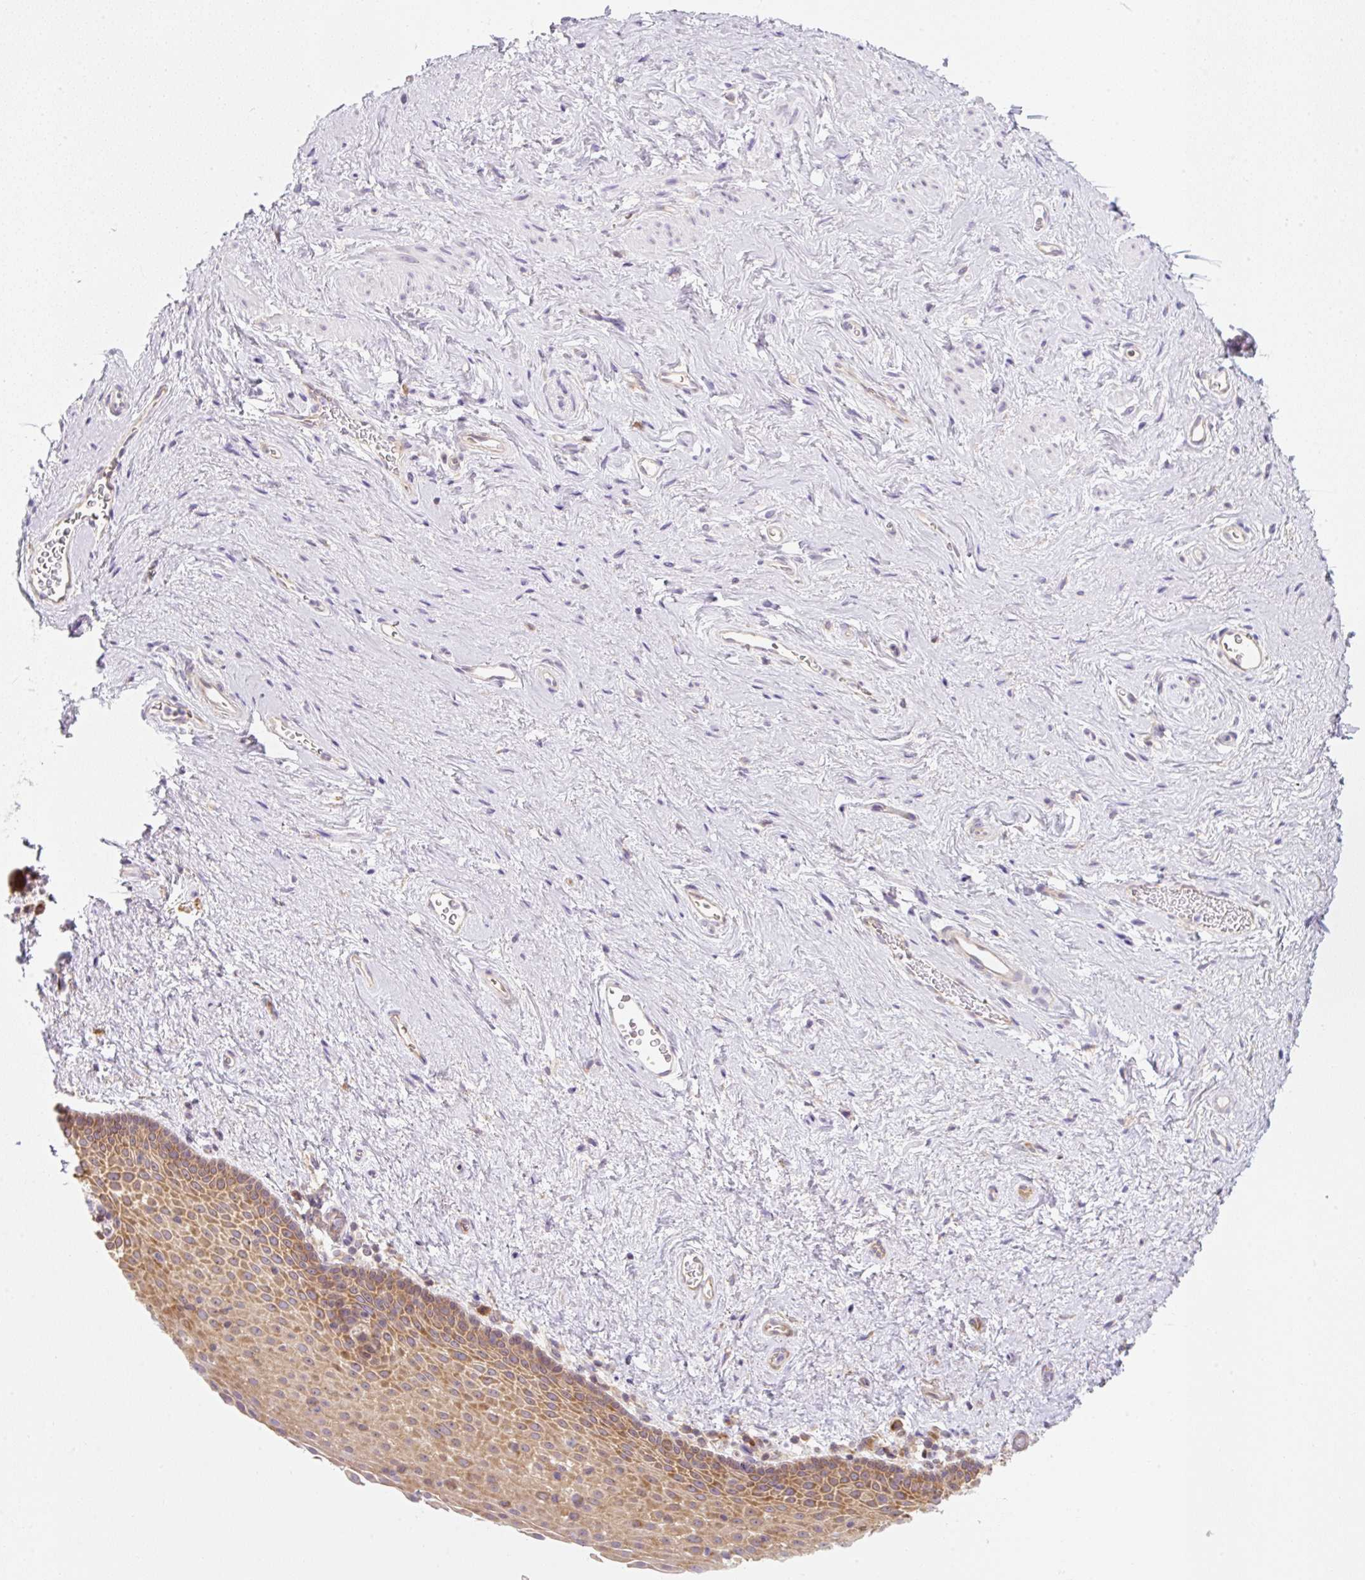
{"staining": {"intensity": "moderate", "quantity": "25%-75%", "location": "cytoplasmic/membranous"}, "tissue": "vagina", "cell_type": "Squamous epithelial cells", "image_type": "normal", "snomed": [{"axis": "morphology", "description": "Normal tissue, NOS"}, {"axis": "topography", "description": "Vagina"}], "caption": "This micrograph exhibits IHC staining of normal human vagina, with medium moderate cytoplasmic/membranous staining in approximately 25%-75% of squamous epithelial cells.", "gene": "RPL18A", "patient": {"sex": "female", "age": 61}}